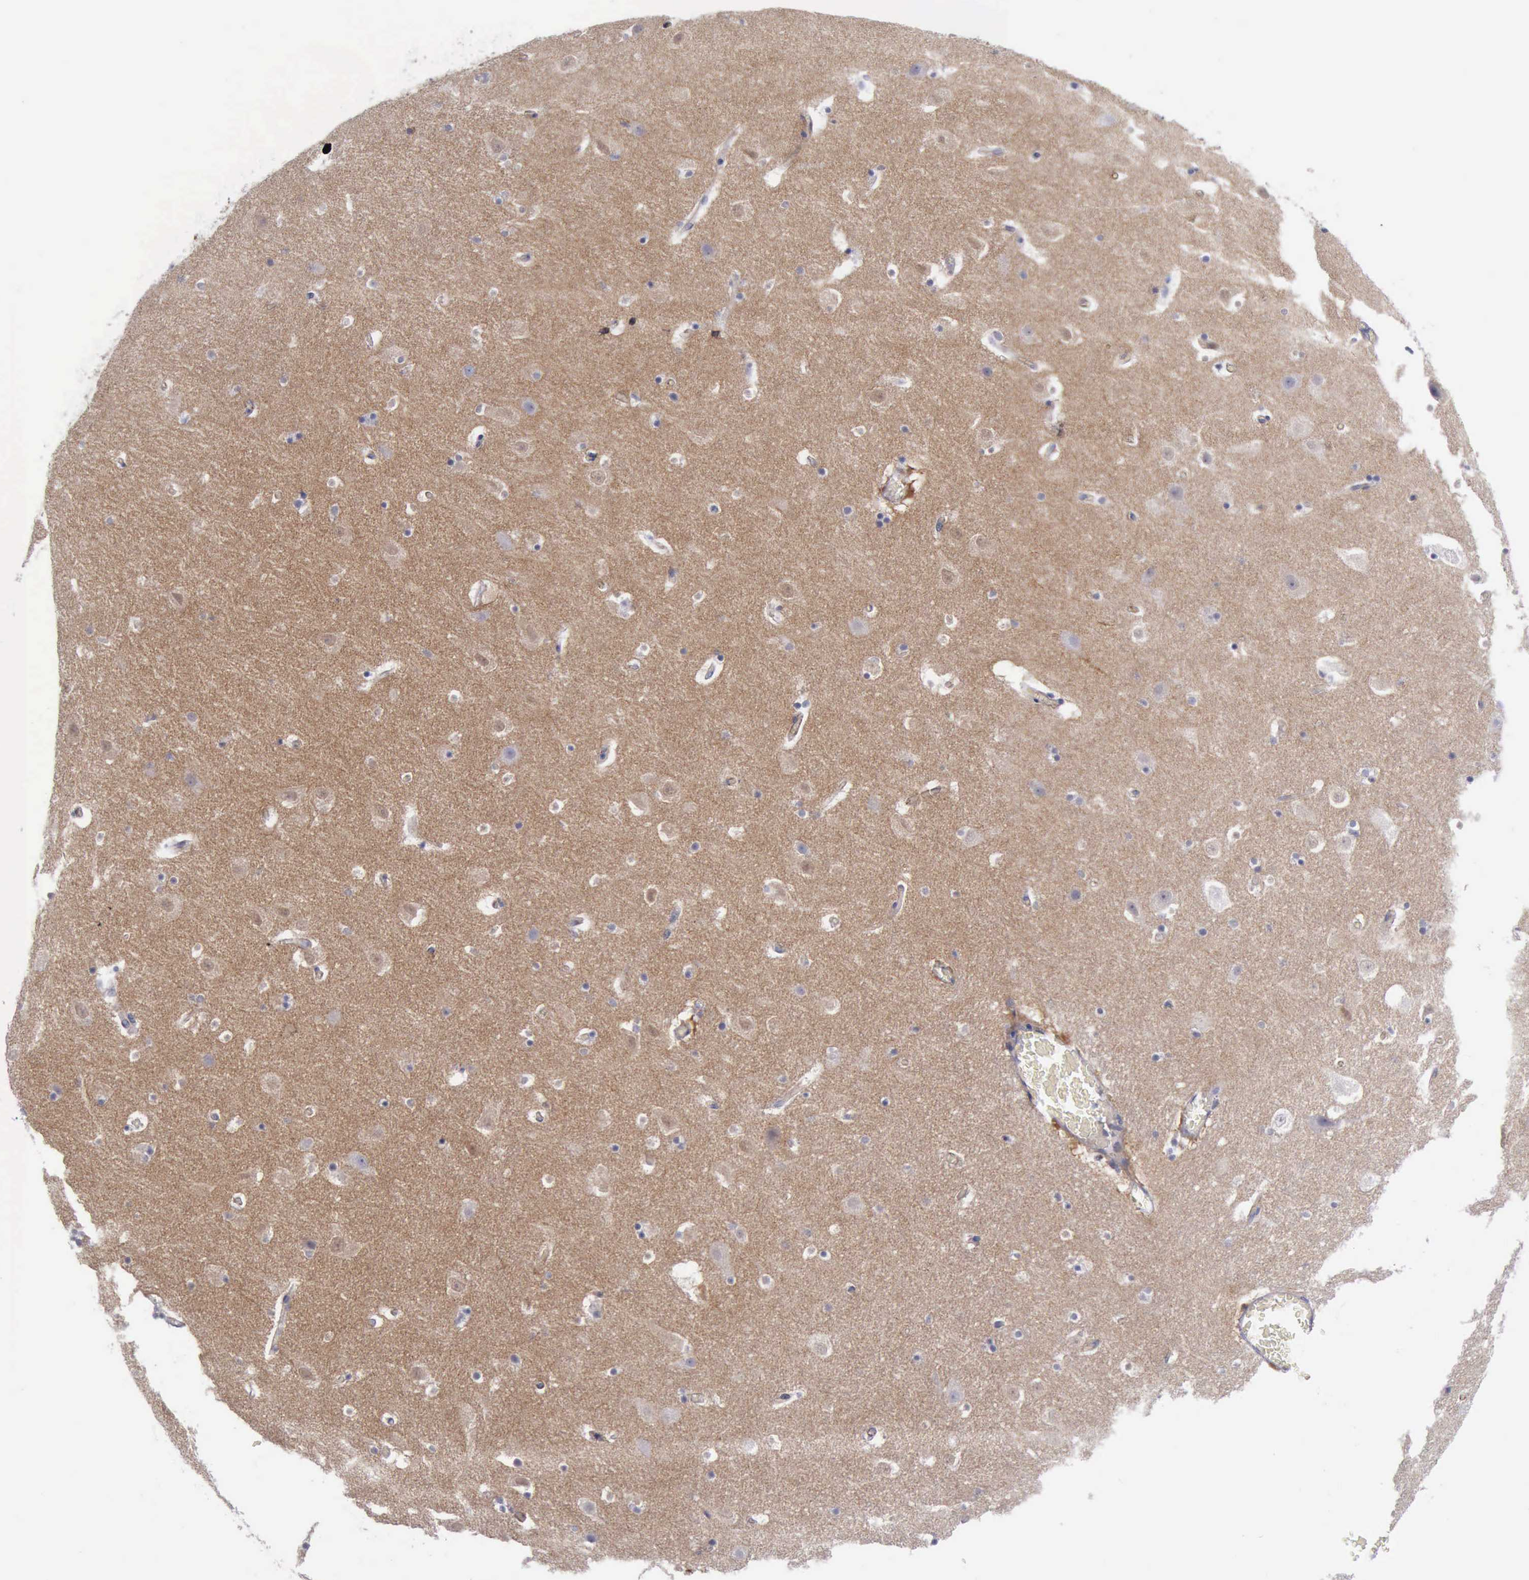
{"staining": {"intensity": "negative", "quantity": "none", "location": "none"}, "tissue": "hippocampus", "cell_type": "Glial cells", "image_type": "normal", "snomed": [{"axis": "morphology", "description": "Normal tissue, NOS"}, {"axis": "topography", "description": "Hippocampus"}], "caption": "Hippocampus stained for a protein using immunohistochemistry (IHC) displays no staining glial cells.", "gene": "CDH2", "patient": {"sex": "male", "age": 45}}